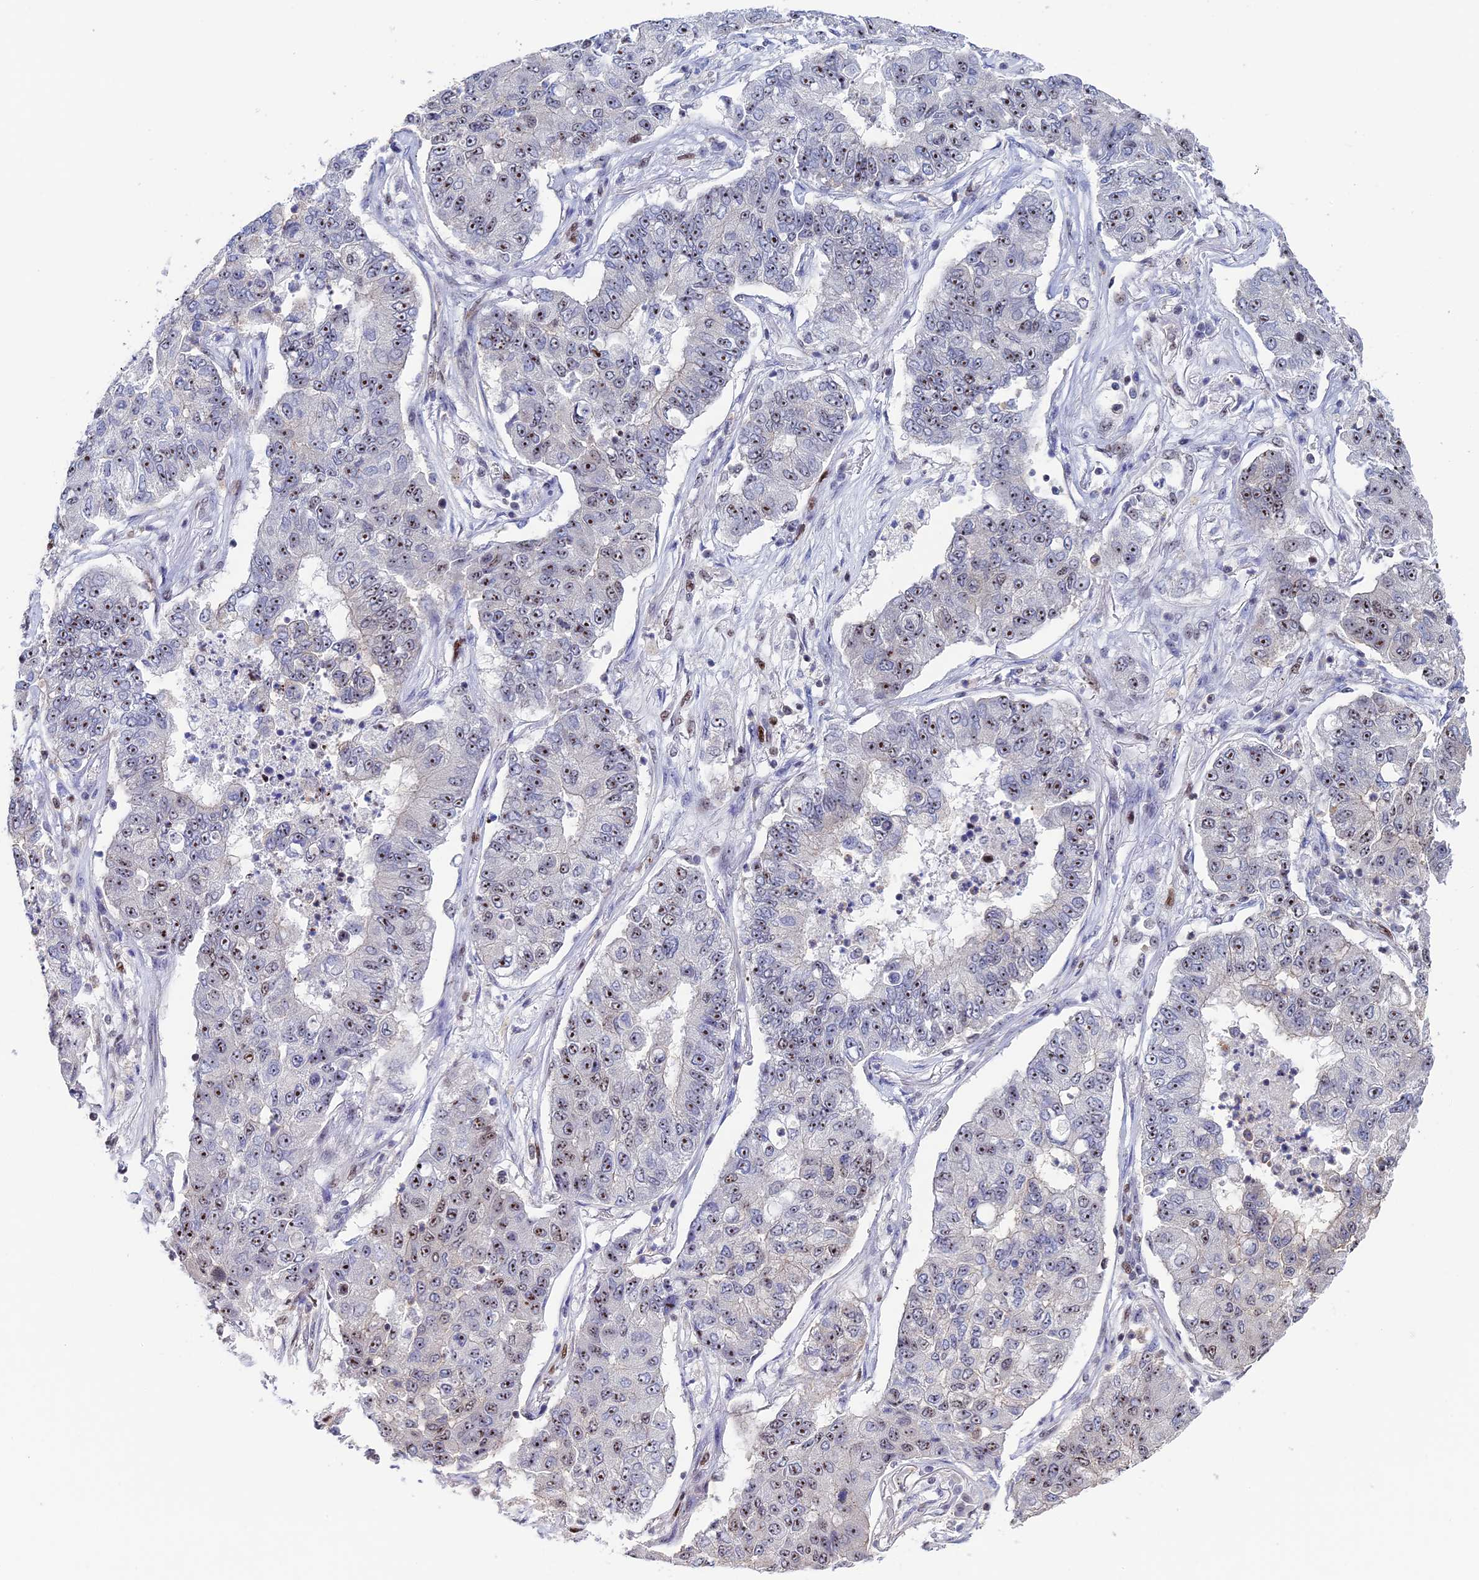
{"staining": {"intensity": "moderate", "quantity": "25%-75%", "location": "nuclear"}, "tissue": "lung cancer", "cell_type": "Tumor cells", "image_type": "cancer", "snomed": [{"axis": "morphology", "description": "Squamous cell carcinoma, NOS"}, {"axis": "topography", "description": "Lung"}], "caption": "There is medium levels of moderate nuclear positivity in tumor cells of lung squamous cell carcinoma, as demonstrated by immunohistochemical staining (brown color).", "gene": "CCDC86", "patient": {"sex": "male", "age": 74}}